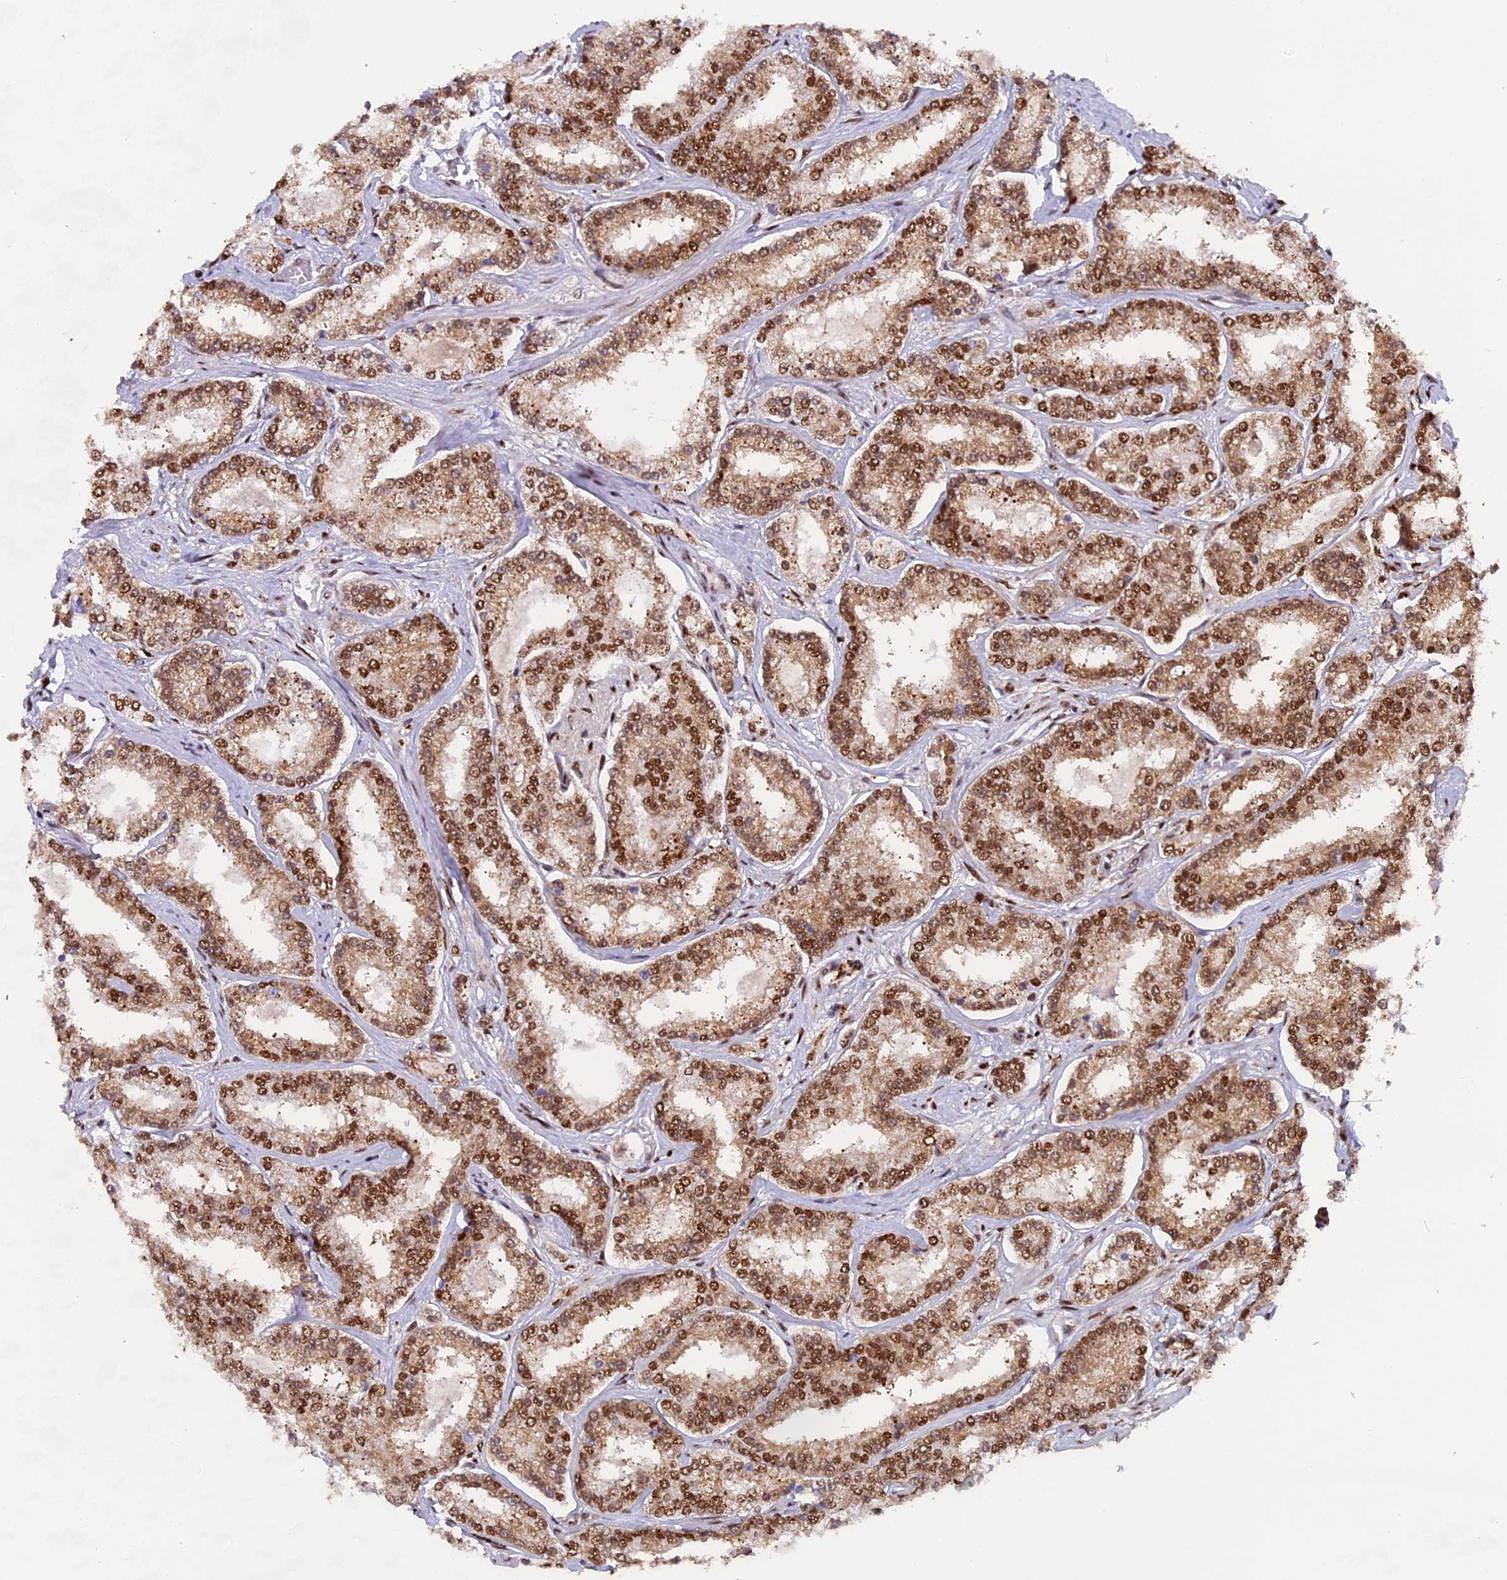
{"staining": {"intensity": "moderate", "quantity": ">75%", "location": "nuclear"}, "tissue": "prostate cancer", "cell_type": "Tumor cells", "image_type": "cancer", "snomed": [{"axis": "morphology", "description": "Normal tissue, NOS"}, {"axis": "morphology", "description": "Adenocarcinoma, High grade"}, {"axis": "topography", "description": "Prostate"}], "caption": "DAB immunohistochemical staining of human prostate cancer demonstrates moderate nuclear protein expression in approximately >75% of tumor cells.", "gene": "RAMAC", "patient": {"sex": "male", "age": 83}}